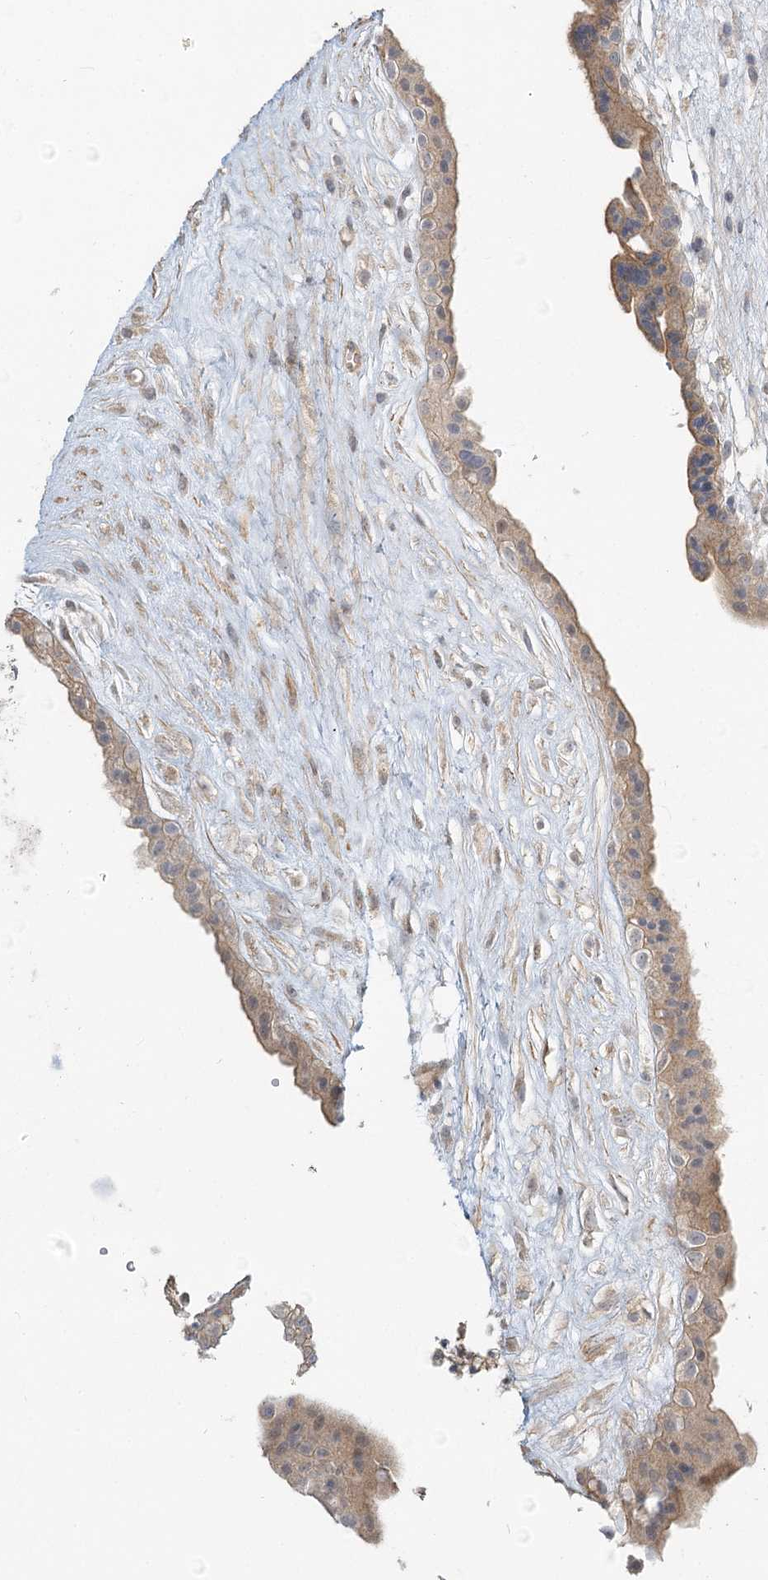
{"staining": {"intensity": "weak", "quantity": "<25%", "location": "cytoplasmic/membranous"}, "tissue": "placenta", "cell_type": "Decidual cells", "image_type": "normal", "snomed": [{"axis": "morphology", "description": "Normal tissue, NOS"}, {"axis": "topography", "description": "Placenta"}], "caption": "Immunohistochemistry micrograph of normal human placenta stained for a protein (brown), which reveals no staining in decidual cells. (Brightfield microscopy of DAB immunohistochemistry at high magnification).", "gene": "GUCY2C", "patient": {"sex": "female", "age": 18}}